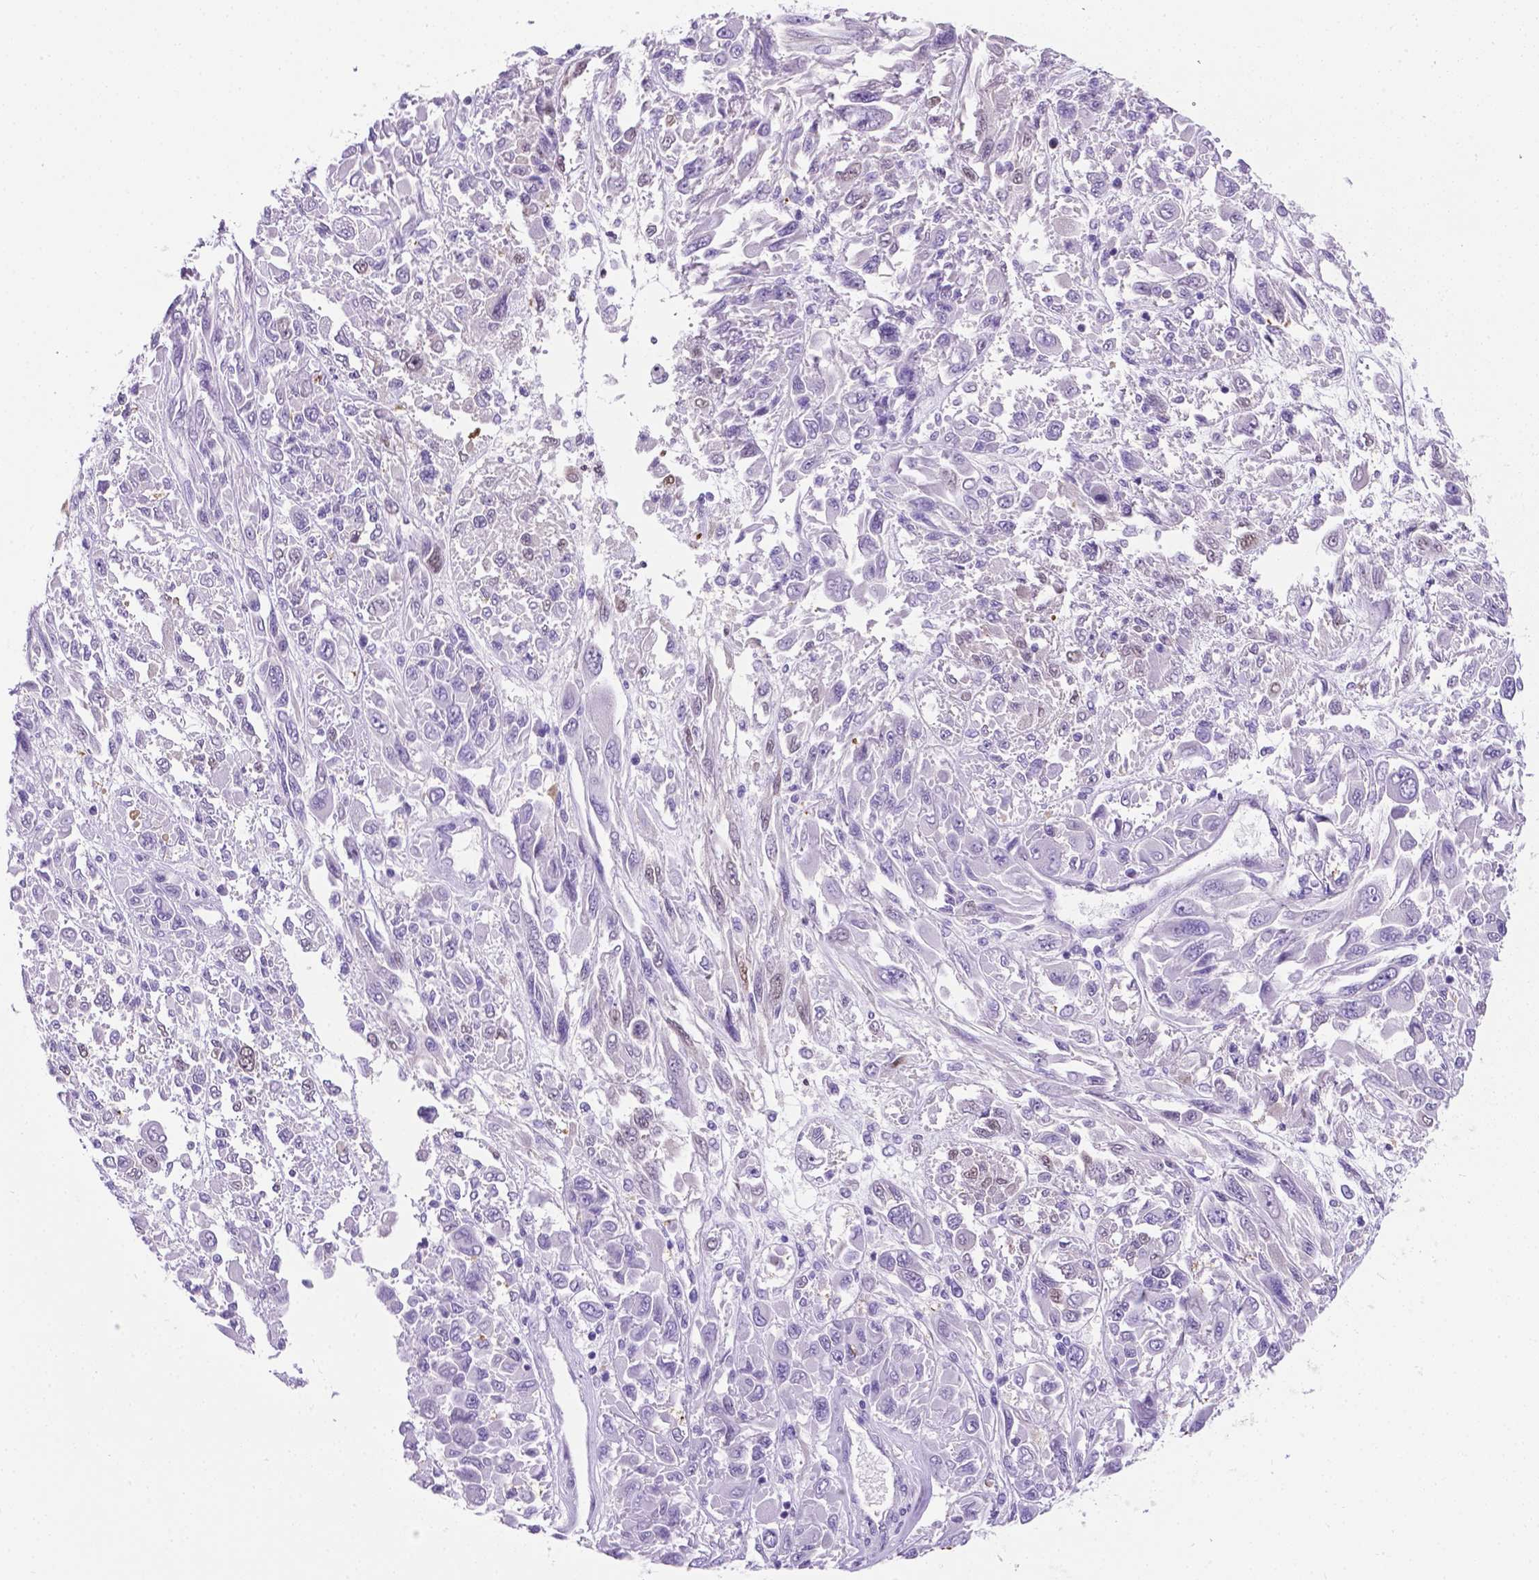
{"staining": {"intensity": "weak", "quantity": "<25%", "location": "nuclear"}, "tissue": "melanoma", "cell_type": "Tumor cells", "image_type": "cancer", "snomed": [{"axis": "morphology", "description": "Malignant melanoma, NOS"}, {"axis": "topography", "description": "Skin"}], "caption": "This is an IHC micrograph of human melanoma. There is no staining in tumor cells.", "gene": "C17orf107", "patient": {"sex": "female", "age": 91}}